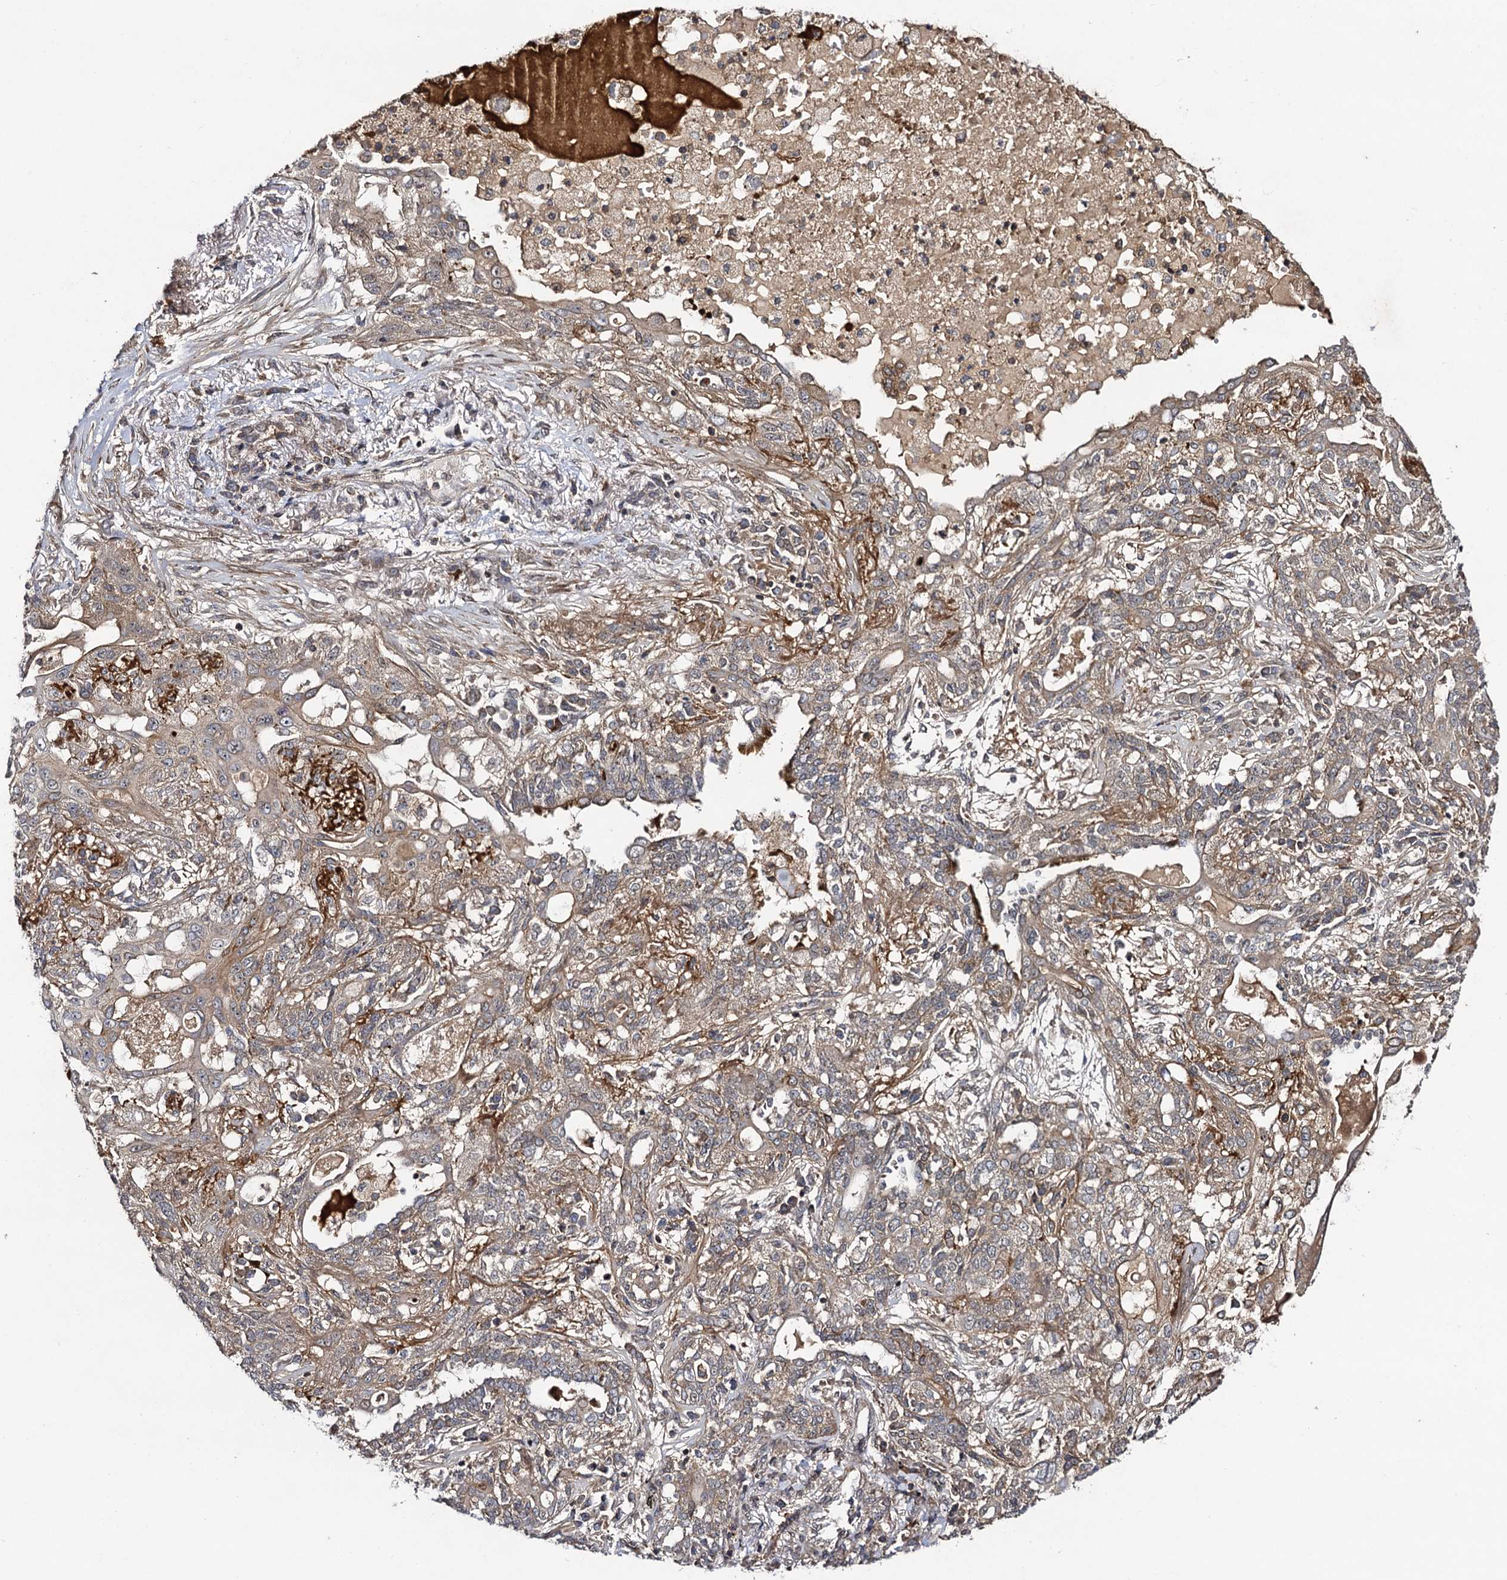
{"staining": {"intensity": "moderate", "quantity": ">75%", "location": "cytoplasmic/membranous"}, "tissue": "lung cancer", "cell_type": "Tumor cells", "image_type": "cancer", "snomed": [{"axis": "morphology", "description": "Squamous cell carcinoma, NOS"}, {"axis": "topography", "description": "Lung"}], "caption": "Brown immunohistochemical staining in human squamous cell carcinoma (lung) demonstrates moderate cytoplasmic/membranous expression in approximately >75% of tumor cells.", "gene": "KXD1", "patient": {"sex": "female", "age": 70}}